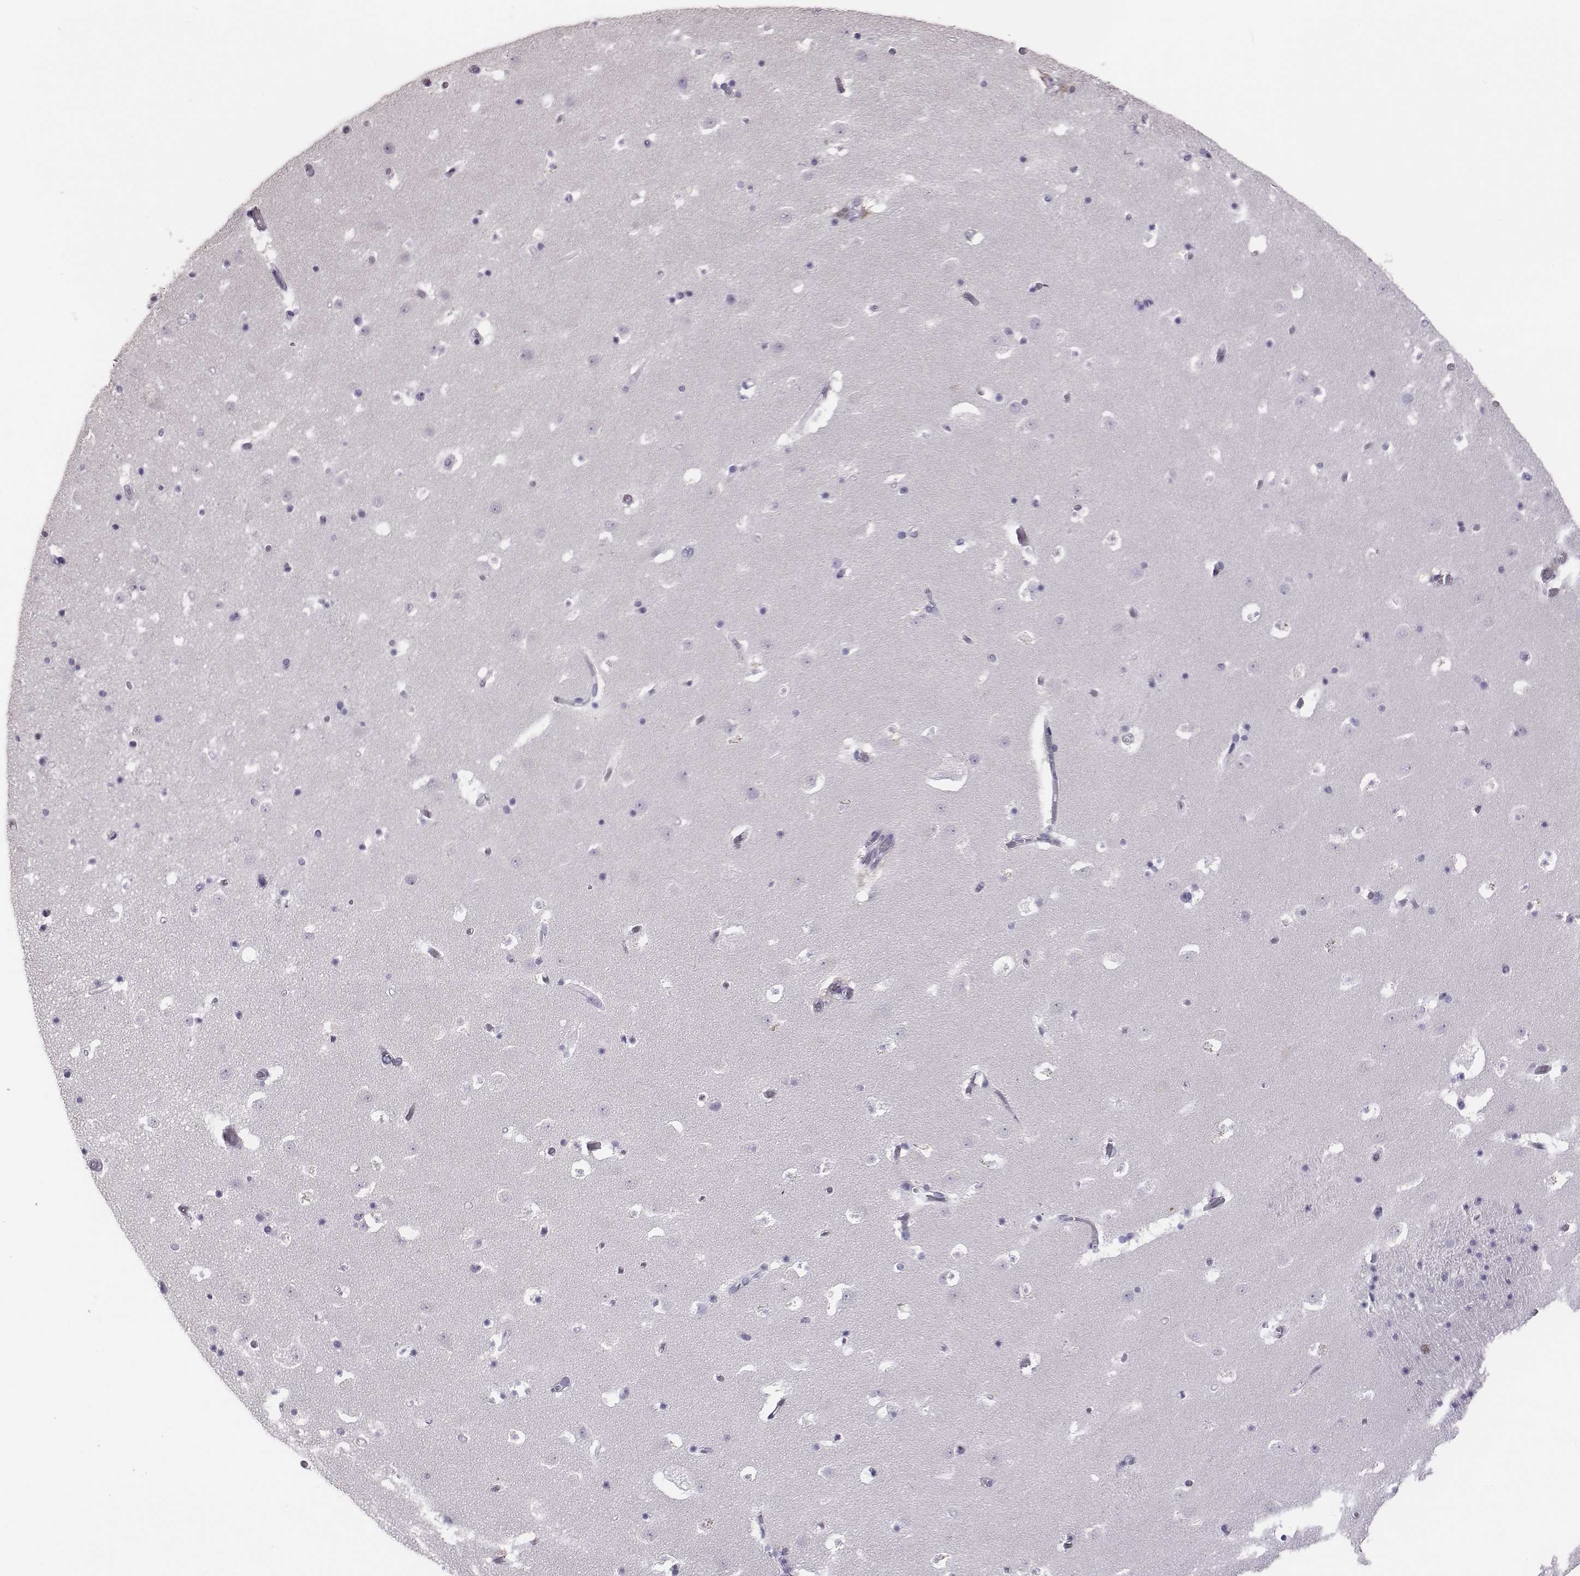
{"staining": {"intensity": "negative", "quantity": "none", "location": "none"}, "tissue": "caudate", "cell_type": "Glial cells", "image_type": "normal", "snomed": [{"axis": "morphology", "description": "Normal tissue, NOS"}, {"axis": "topography", "description": "Lateral ventricle wall"}], "caption": "High power microscopy image of an immunohistochemistry micrograph of unremarkable caudate, revealing no significant positivity in glial cells. The staining is performed using DAB brown chromogen with nuclei counter-stained in using hematoxylin.", "gene": "ENSG00000290147", "patient": {"sex": "female", "age": 42}}